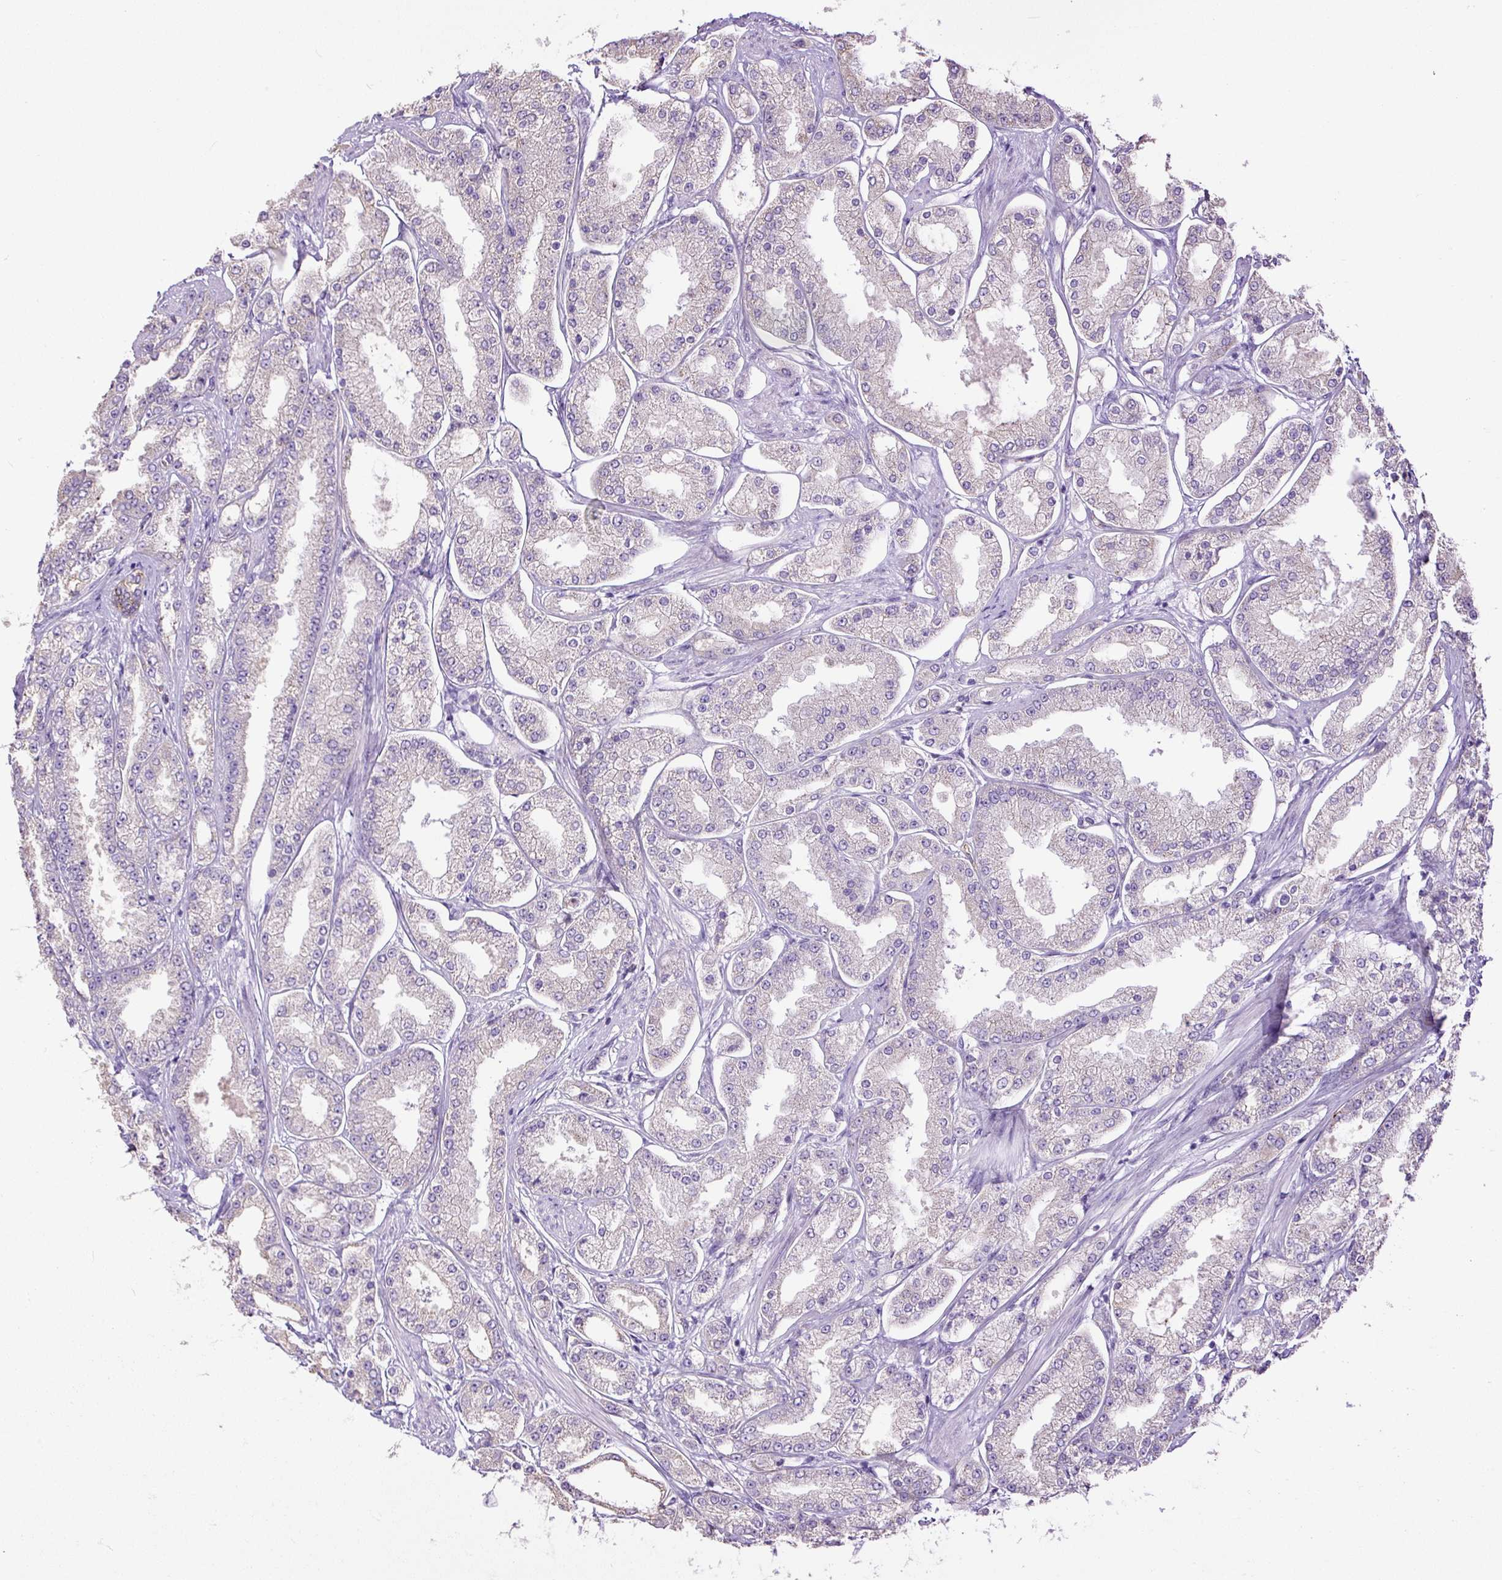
{"staining": {"intensity": "negative", "quantity": "none", "location": "none"}, "tissue": "prostate cancer", "cell_type": "Tumor cells", "image_type": "cancer", "snomed": [{"axis": "morphology", "description": "Adenocarcinoma, High grade"}, {"axis": "topography", "description": "Prostate"}], "caption": "IHC micrograph of neoplastic tissue: prostate high-grade adenocarcinoma stained with DAB (3,3'-diaminobenzidine) shows no significant protein expression in tumor cells.", "gene": "MAGEB16", "patient": {"sex": "male", "age": 69}}